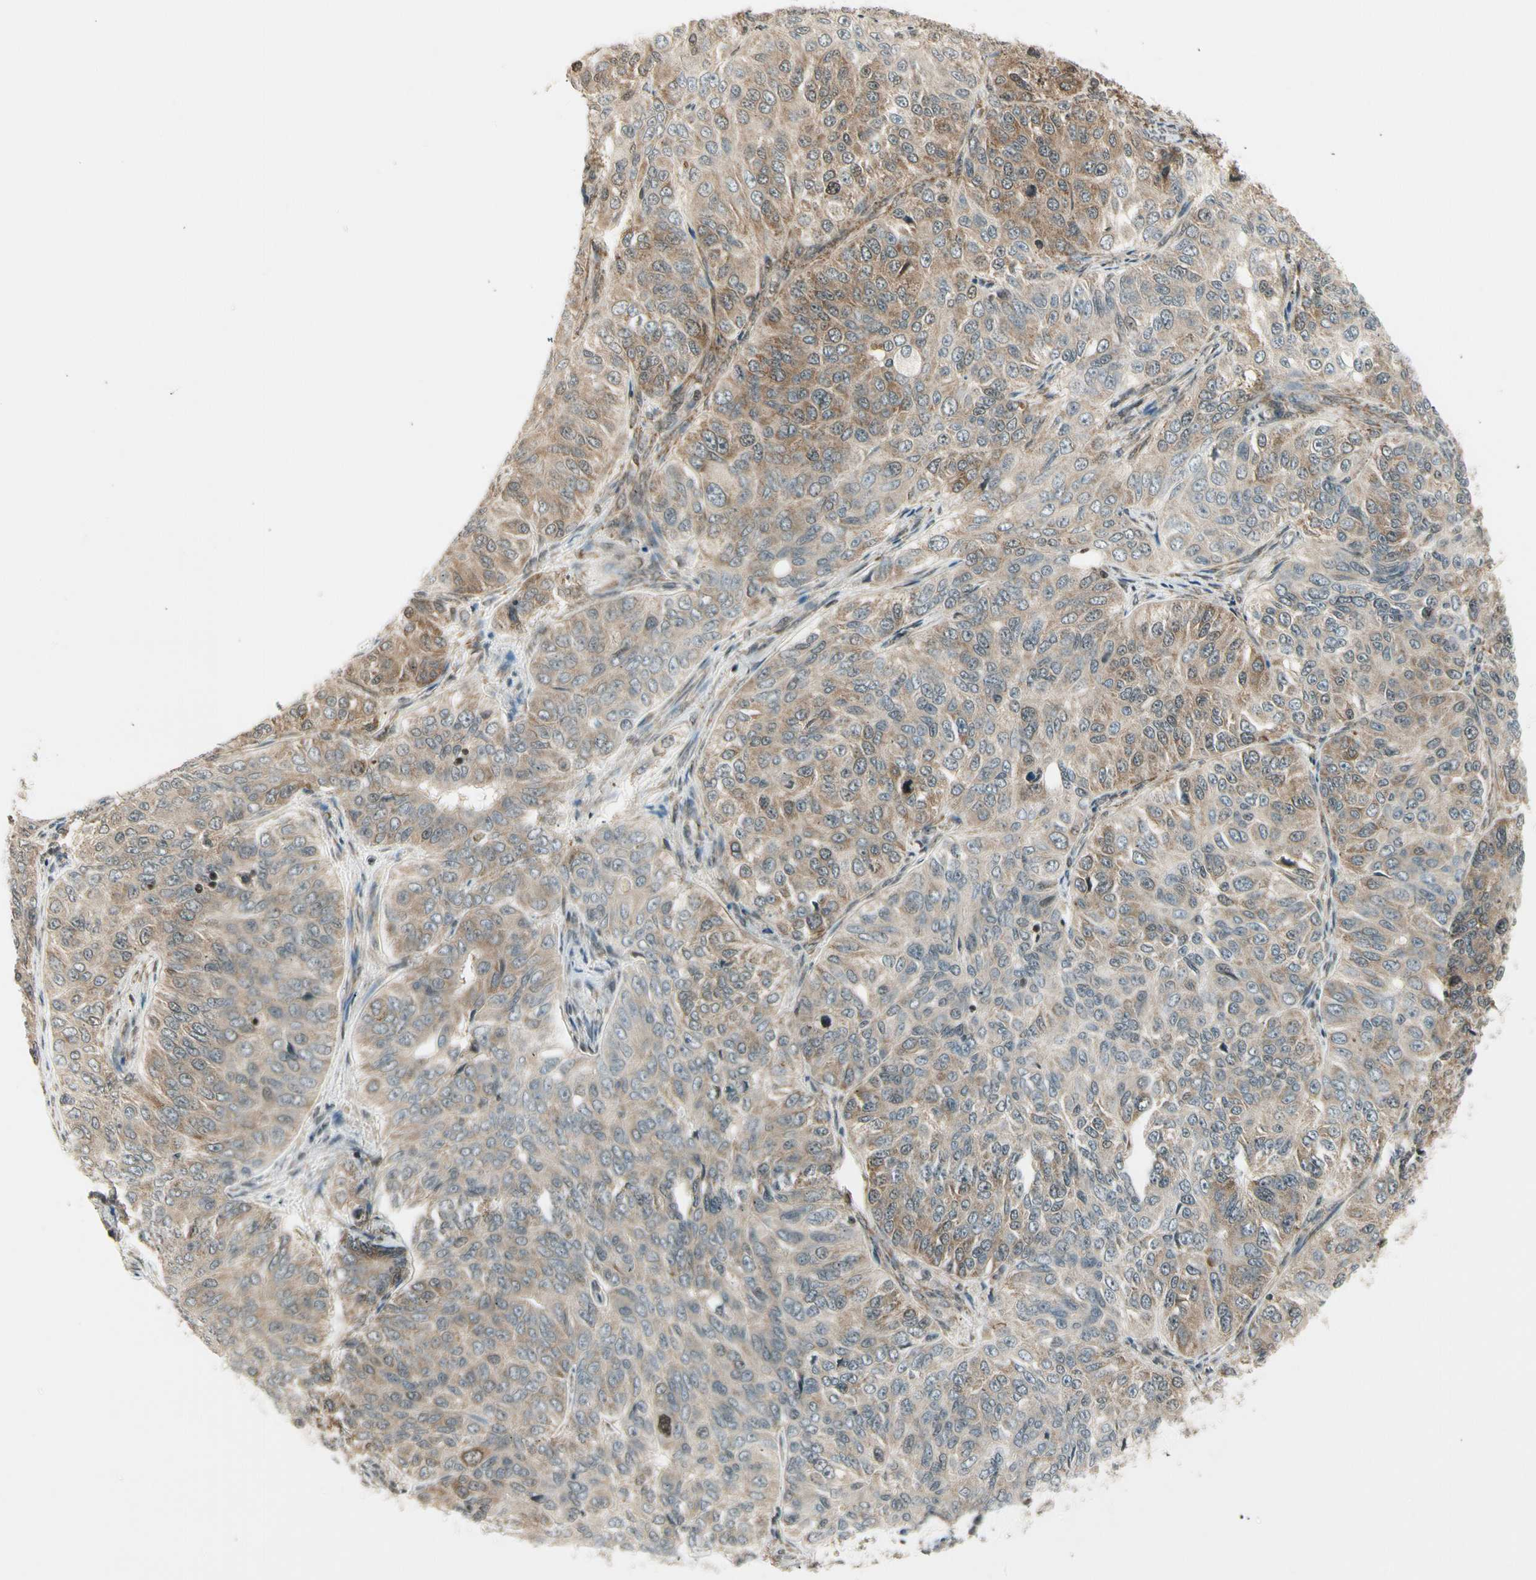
{"staining": {"intensity": "weak", "quantity": "25%-75%", "location": "cytoplasmic/membranous"}, "tissue": "ovarian cancer", "cell_type": "Tumor cells", "image_type": "cancer", "snomed": [{"axis": "morphology", "description": "Carcinoma, endometroid"}, {"axis": "topography", "description": "Ovary"}], "caption": "Weak cytoplasmic/membranous protein staining is identified in approximately 25%-75% of tumor cells in ovarian cancer (endometroid carcinoma).", "gene": "SMN2", "patient": {"sex": "female", "age": 51}}